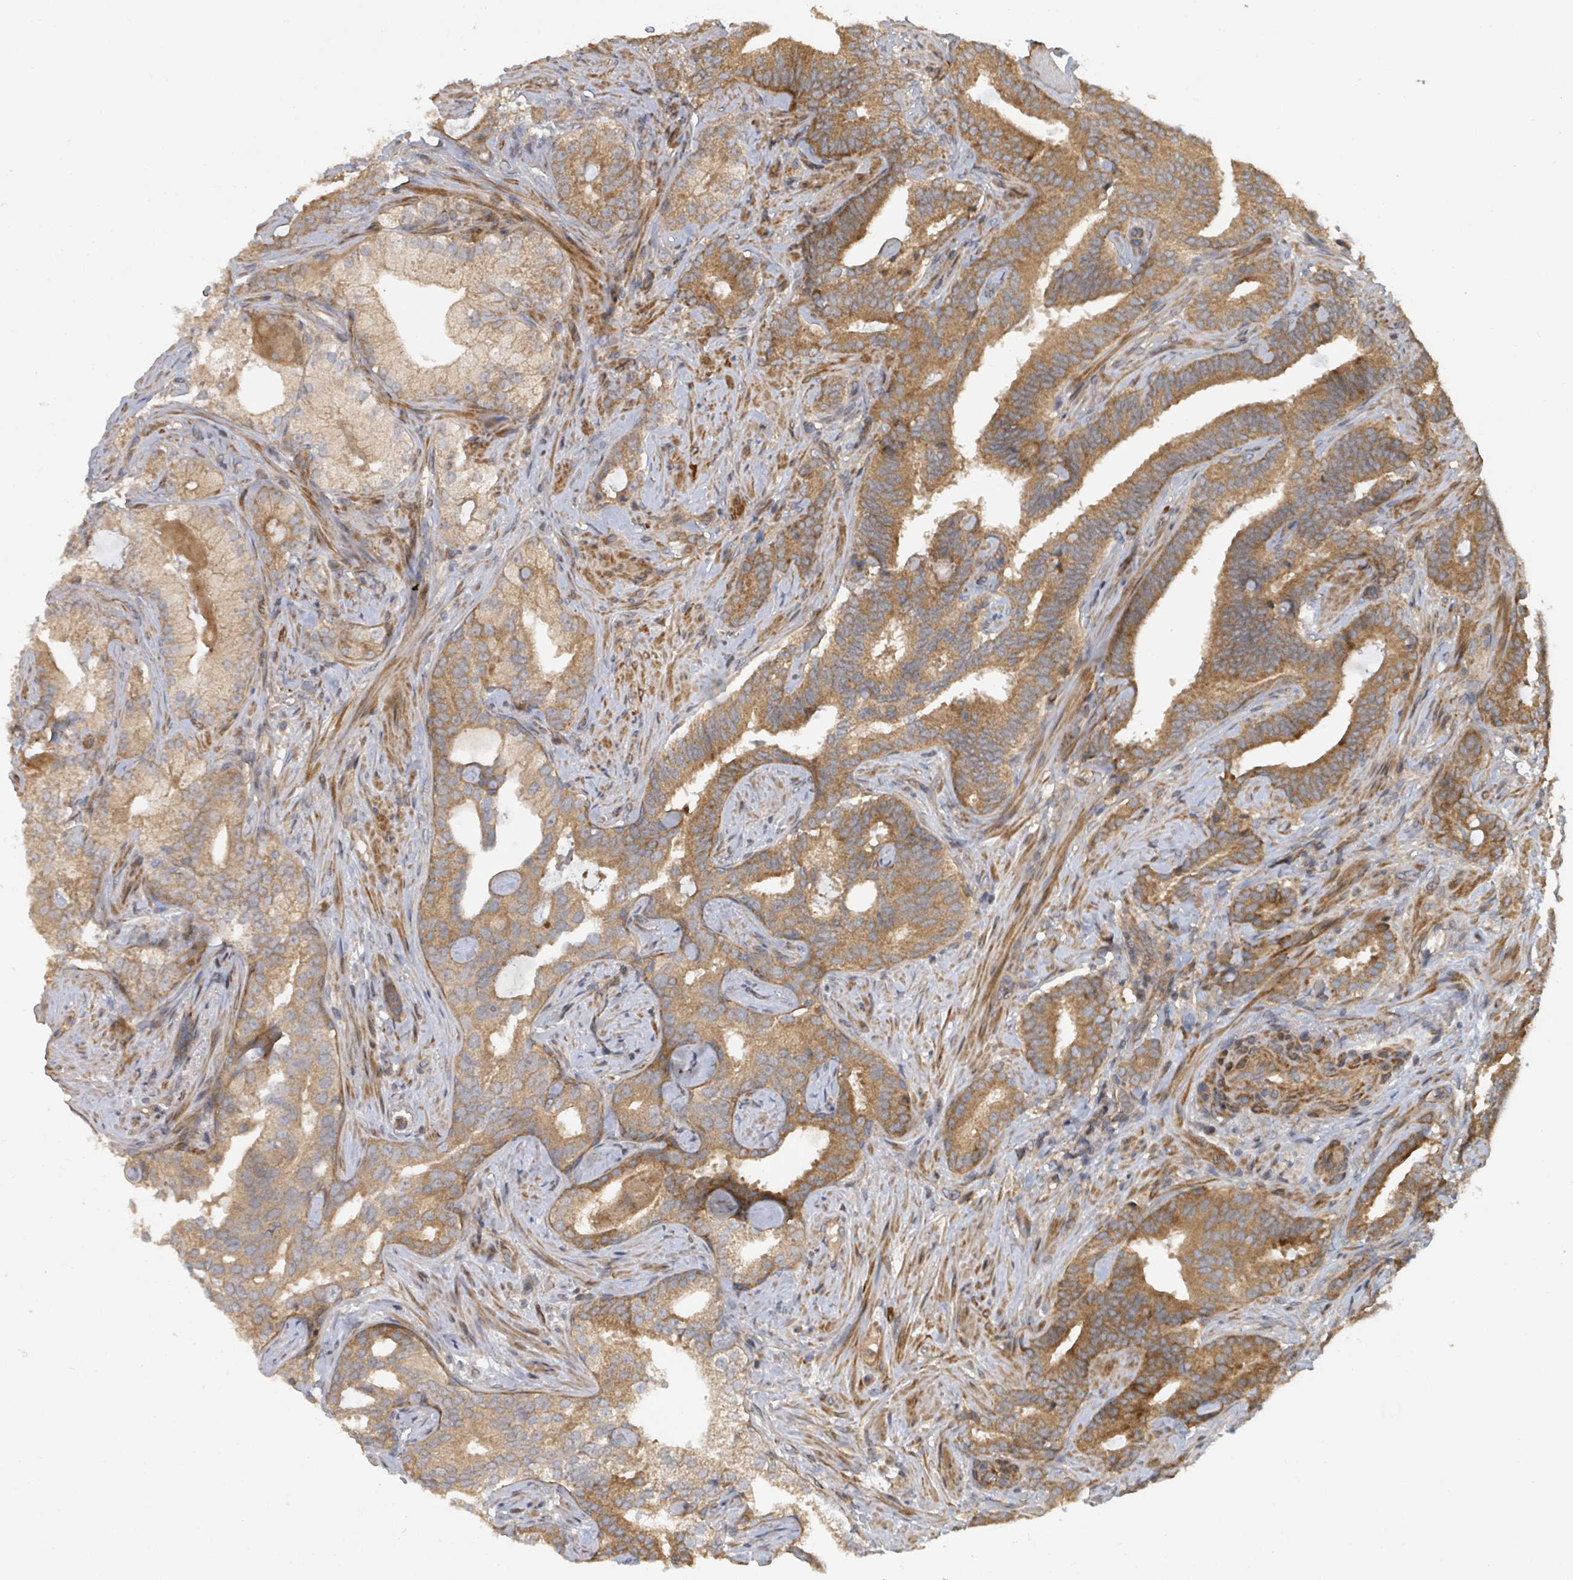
{"staining": {"intensity": "moderate", "quantity": ">75%", "location": "cytoplasmic/membranous"}, "tissue": "prostate cancer", "cell_type": "Tumor cells", "image_type": "cancer", "snomed": [{"axis": "morphology", "description": "Adenocarcinoma, High grade"}, {"axis": "topography", "description": "Prostate"}], "caption": "About >75% of tumor cells in prostate high-grade adenocarcinoma display moderate cytoplasmic/membranous protein staining as visualized by brown immunohistochemical staining.", "gene": "DPM1", "patient": {"sex": "male", "age": 64}}